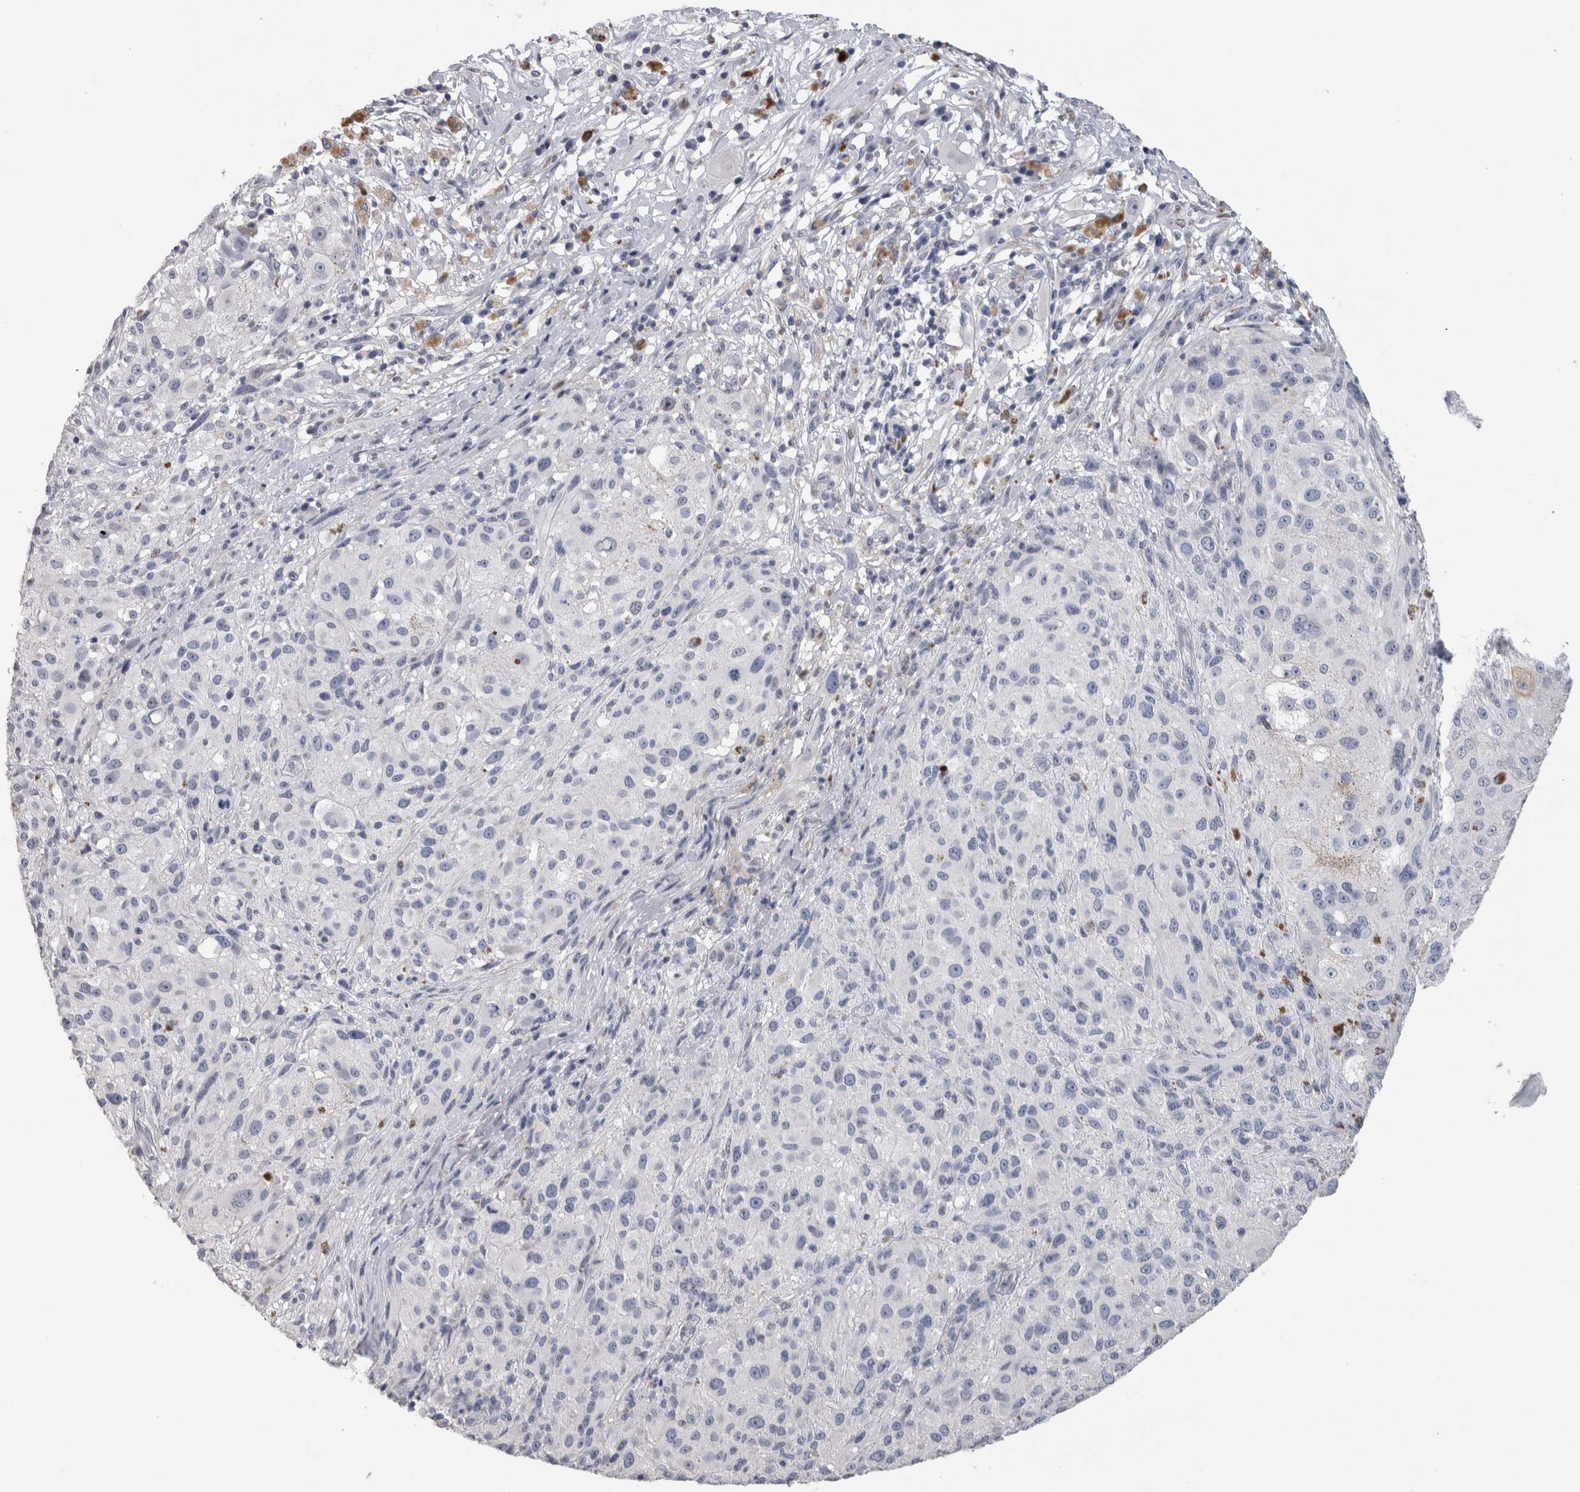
{"staining": {"intensity": "negative", "quantity": "none", "location": "none"}, "tissue": "melanoma", "cell_type": "Tumor cells", "image_type": "cancer", "snomed": [{"axis": "morphology", "description": "Malignant melanoma, NOS"}, {"axis": "topography", "description": "Skin"}], "caption": "Immunohistochemistry (IHC) image of human malignant melanoma stained for a protein (brown), which demonstrates no staining in tumor cells.", "gene": "IL33", "patient": {"sex": "female", "age": 55}}